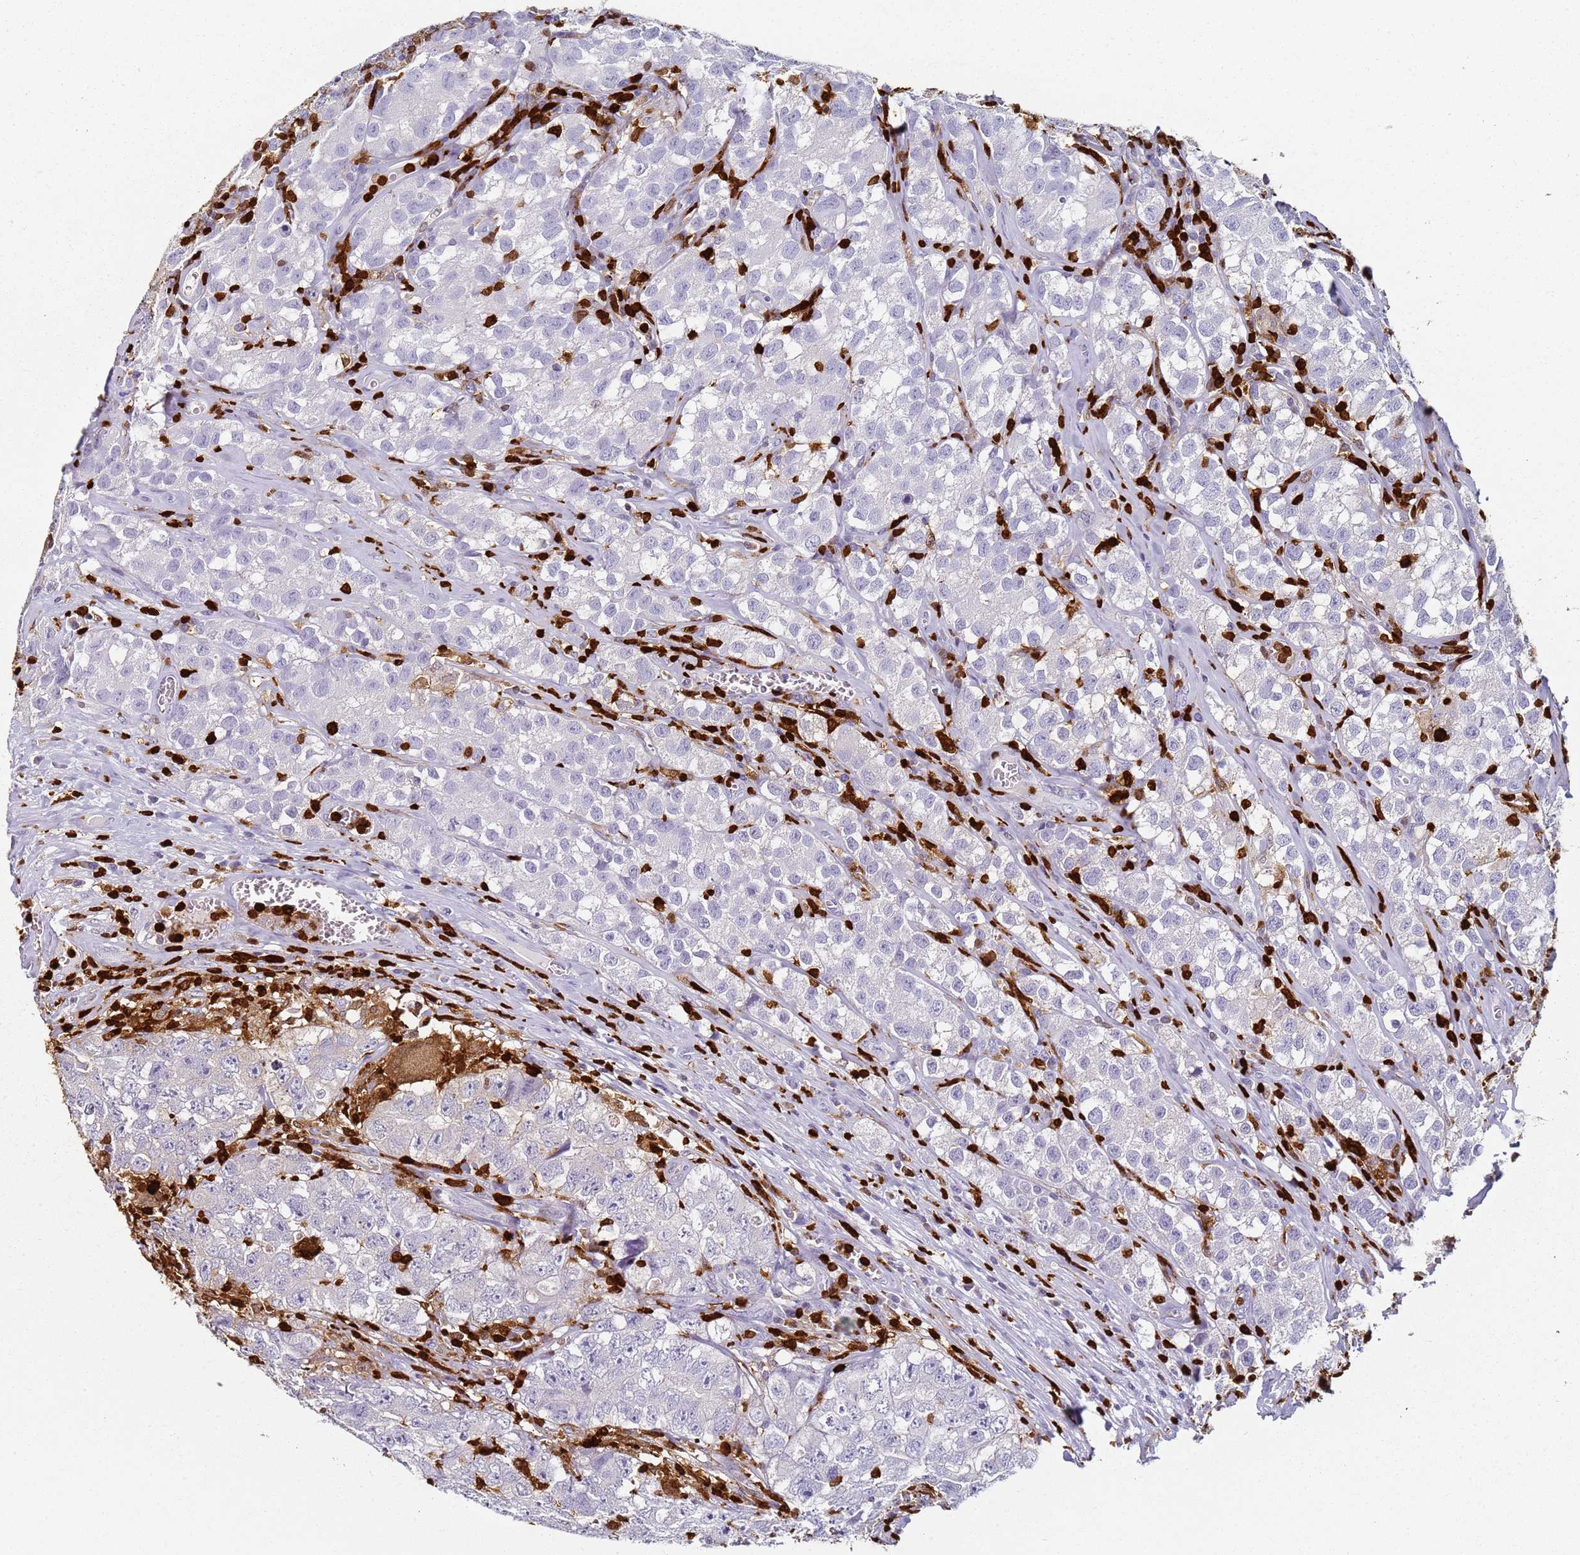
{"staining": {"intensity": "negative", "quantity": "none", "location": "none"}, "tissue": "testis cancer", "cell_type": "Tumor cells", "image_type": "cancer", "snomed": [{"axis": "morphology", "description": "Seminoma, NOS"}, {"axis": "morphology", "description": "Carcinoma, Embryonal, NOS"}, {"axis": "topography", "description": "Testis"}], "caption": "Immunohistochemistry (IHC) of testis seminoma reveals no staining in tumor cells.", "gene": "S100A4", "patient": {"sex": "male", "age": 43}}